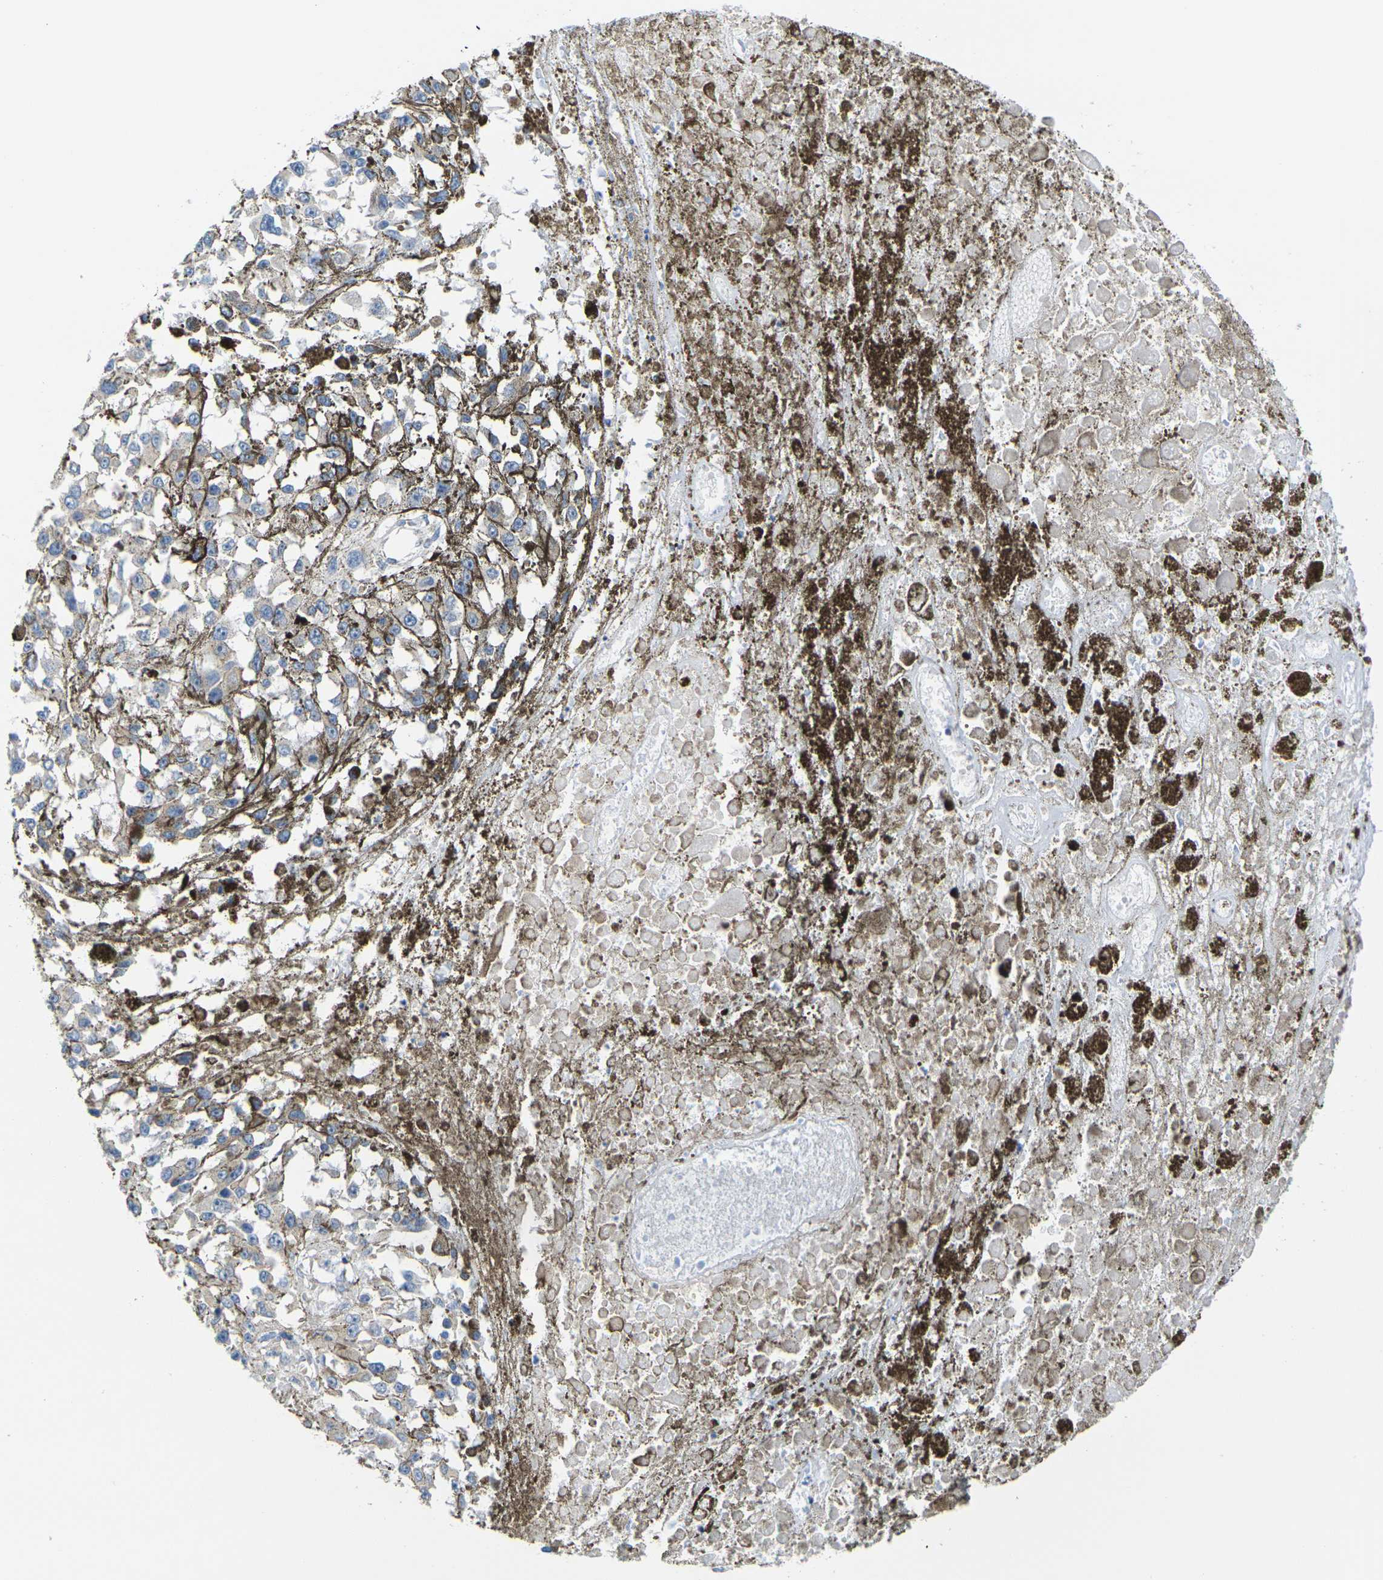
{"staining": {"intensity": "negative", "quantity": "none", "location": "none"}, "tissue": "melanoma", "cell_type": "Tumor cells", "image_type": "cancer", "snomed": [{"axis": "morphology", "description": "Malignant melanoma, Metastatic site"}, {"axis": "topography", "description": "Lymph node"}], "caption": "Immunohistochemistry (IHC) of melanoma exhibits no expression in tumor cells.", "gene": "TMEM204", "patient": {"sex": "male", "age": 59}}